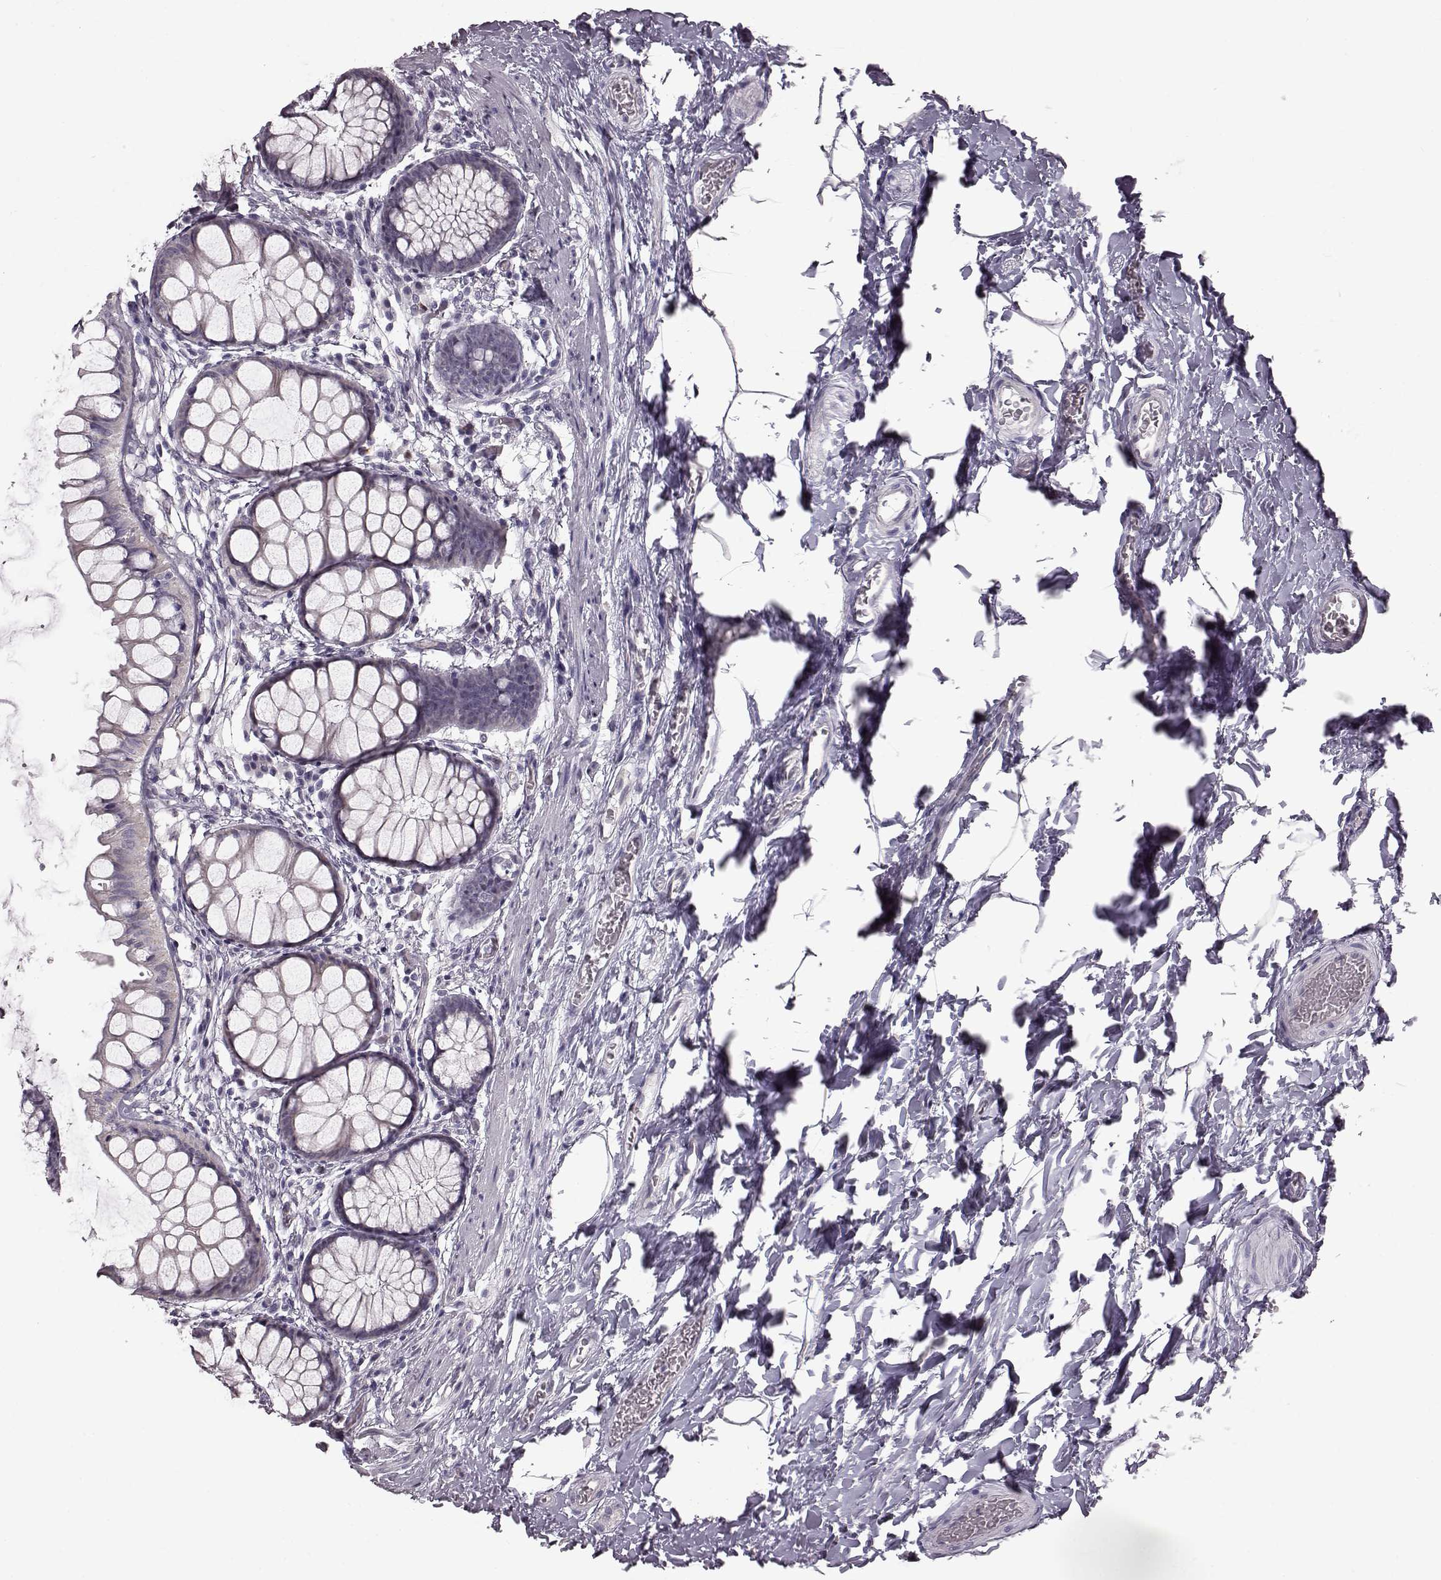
{"staining": {"intensity": "negative", "quantity": "none", "location": "none"}, "tissue": "rectum", "cell_type": "Glandular cells", "image_type": "normal", "snomed": [{"axis": "morphology", "description": "Normal tissue, NOS"}, {"axis": "topography", "description": "Rectum"}], "caption": "Immunohistochemical staining of normal human rectum demonstrates no significant staining in glandular cells. Nuclei are stained in blue.", "gene": "TCHHL1", "patient": {"sex": "female", "age": 62}}